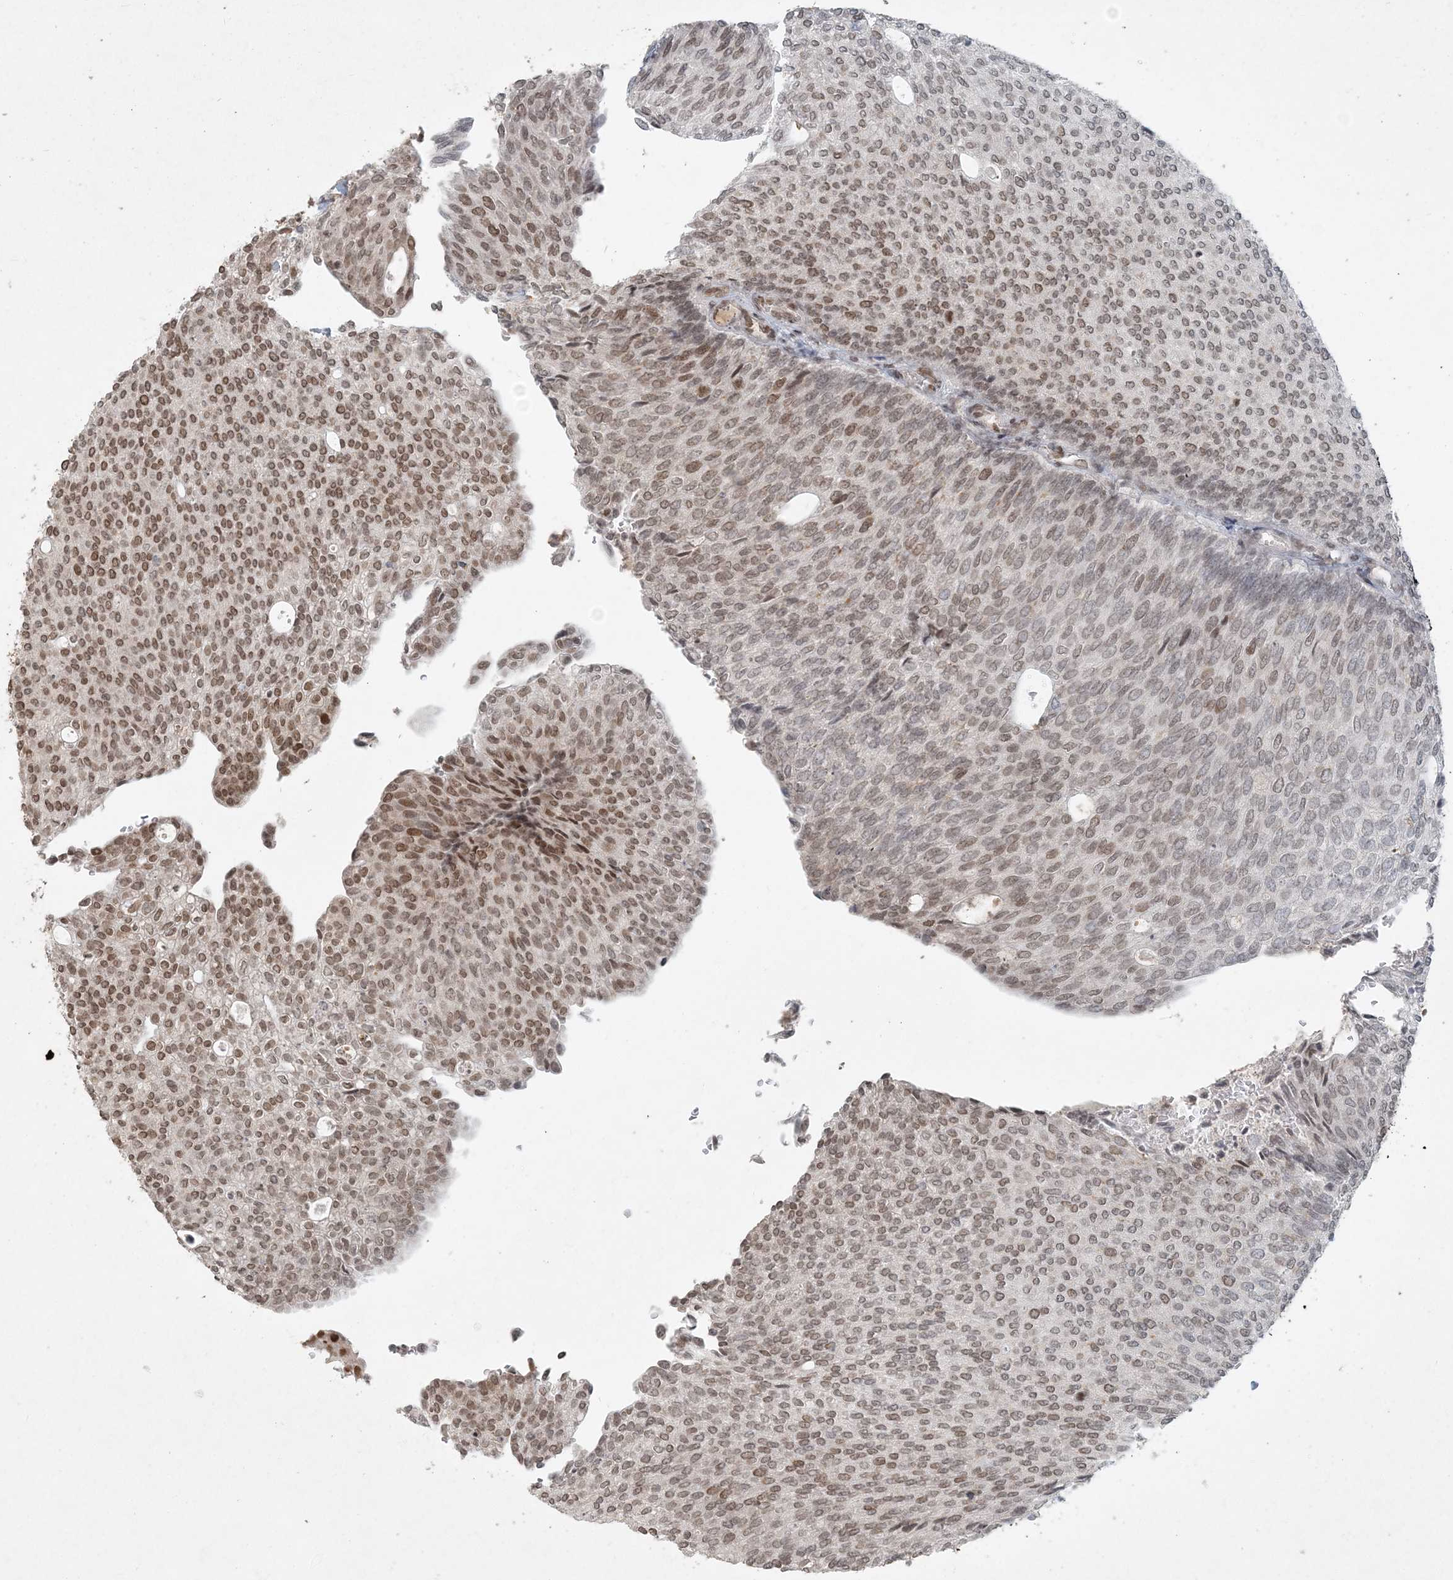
{"staining": {"intensity": "moderate", "quantity": "25%-75%", "location": "nuclear"}, "tissue": "urothelial cancer", "cell_type": "Tumor cells", "image_type": "cancer", "snomed": [{"axis": "morphology", "description": "Urothelial carcinoma, Low grade"}, {"axis": "topography", "description": "Urinary bladder"}], "caption": "Immunohistochemistry histopathology image of neoplastic tissue: human urothelial carcinoma (low-grade) stained using IHC displays medium levels of moderate protein expression localized specifically in the nuclear of tumor cells, appearing as a nuclear brown color.", "gene": "BAZ1B", "patient": {"sex": "female", "age": 79}}